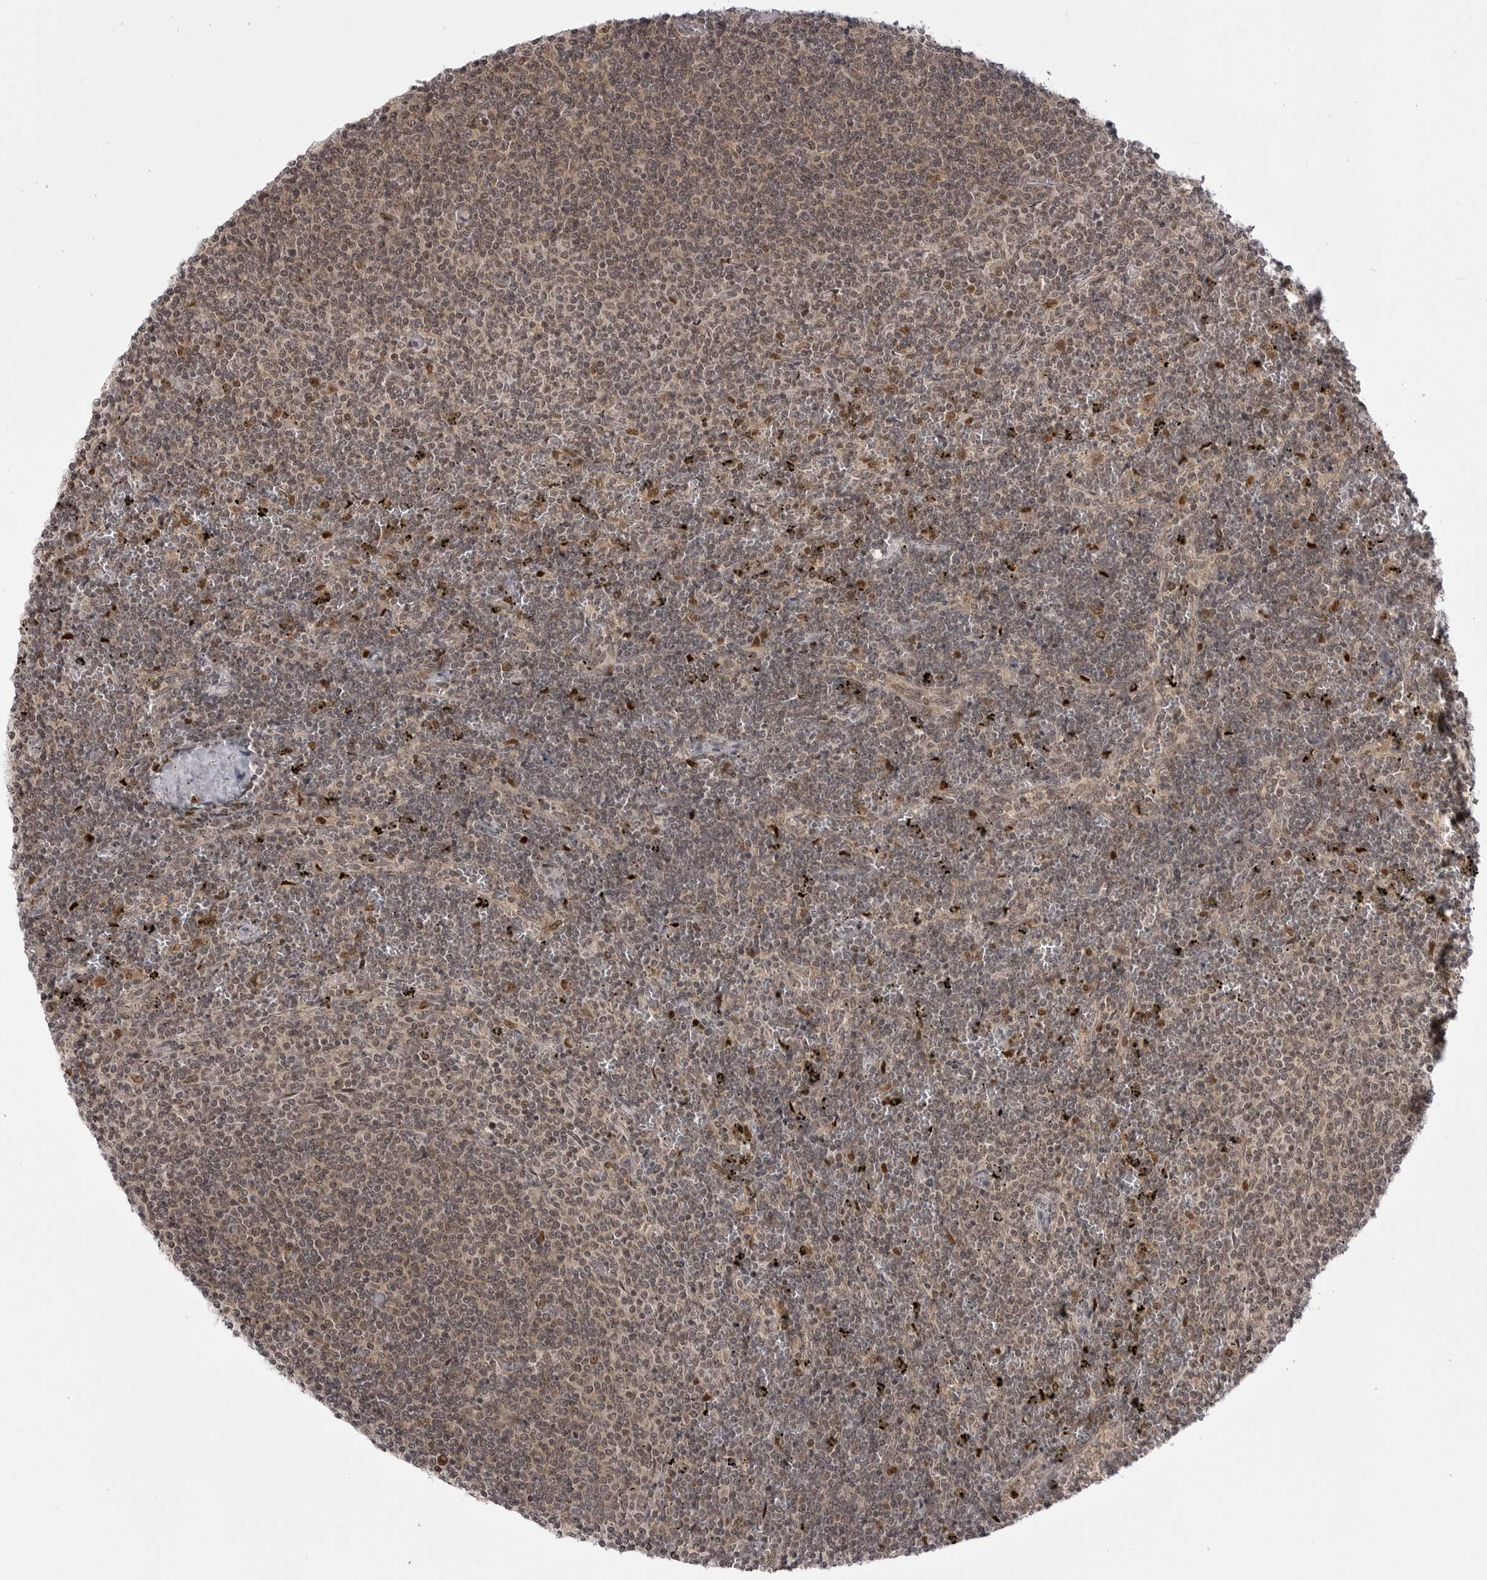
{"staining": {"intensity": "weak", "quantity": "25%-75%", "location": "nuclear"}, "tissue": "lymphoma", "cell_type": "Tumor cells", "image_type": "cancer", "snomed": [{"axis": "morphology", "description": "Malignant lymphoma, non-Hodgkin's type, Low grade"}, {"axis": "topography", "description": "Spleen"}], "caption": "Weak nuclear expression for a protein is present in approximately 25%-75% of tumor cells of malignant lymphoma, non-Hodgkin's type (low-grade) using immunohistochemistry (IHC).", "gene": "PTK2B", "patient": {"sex": "female", "age": 50}}